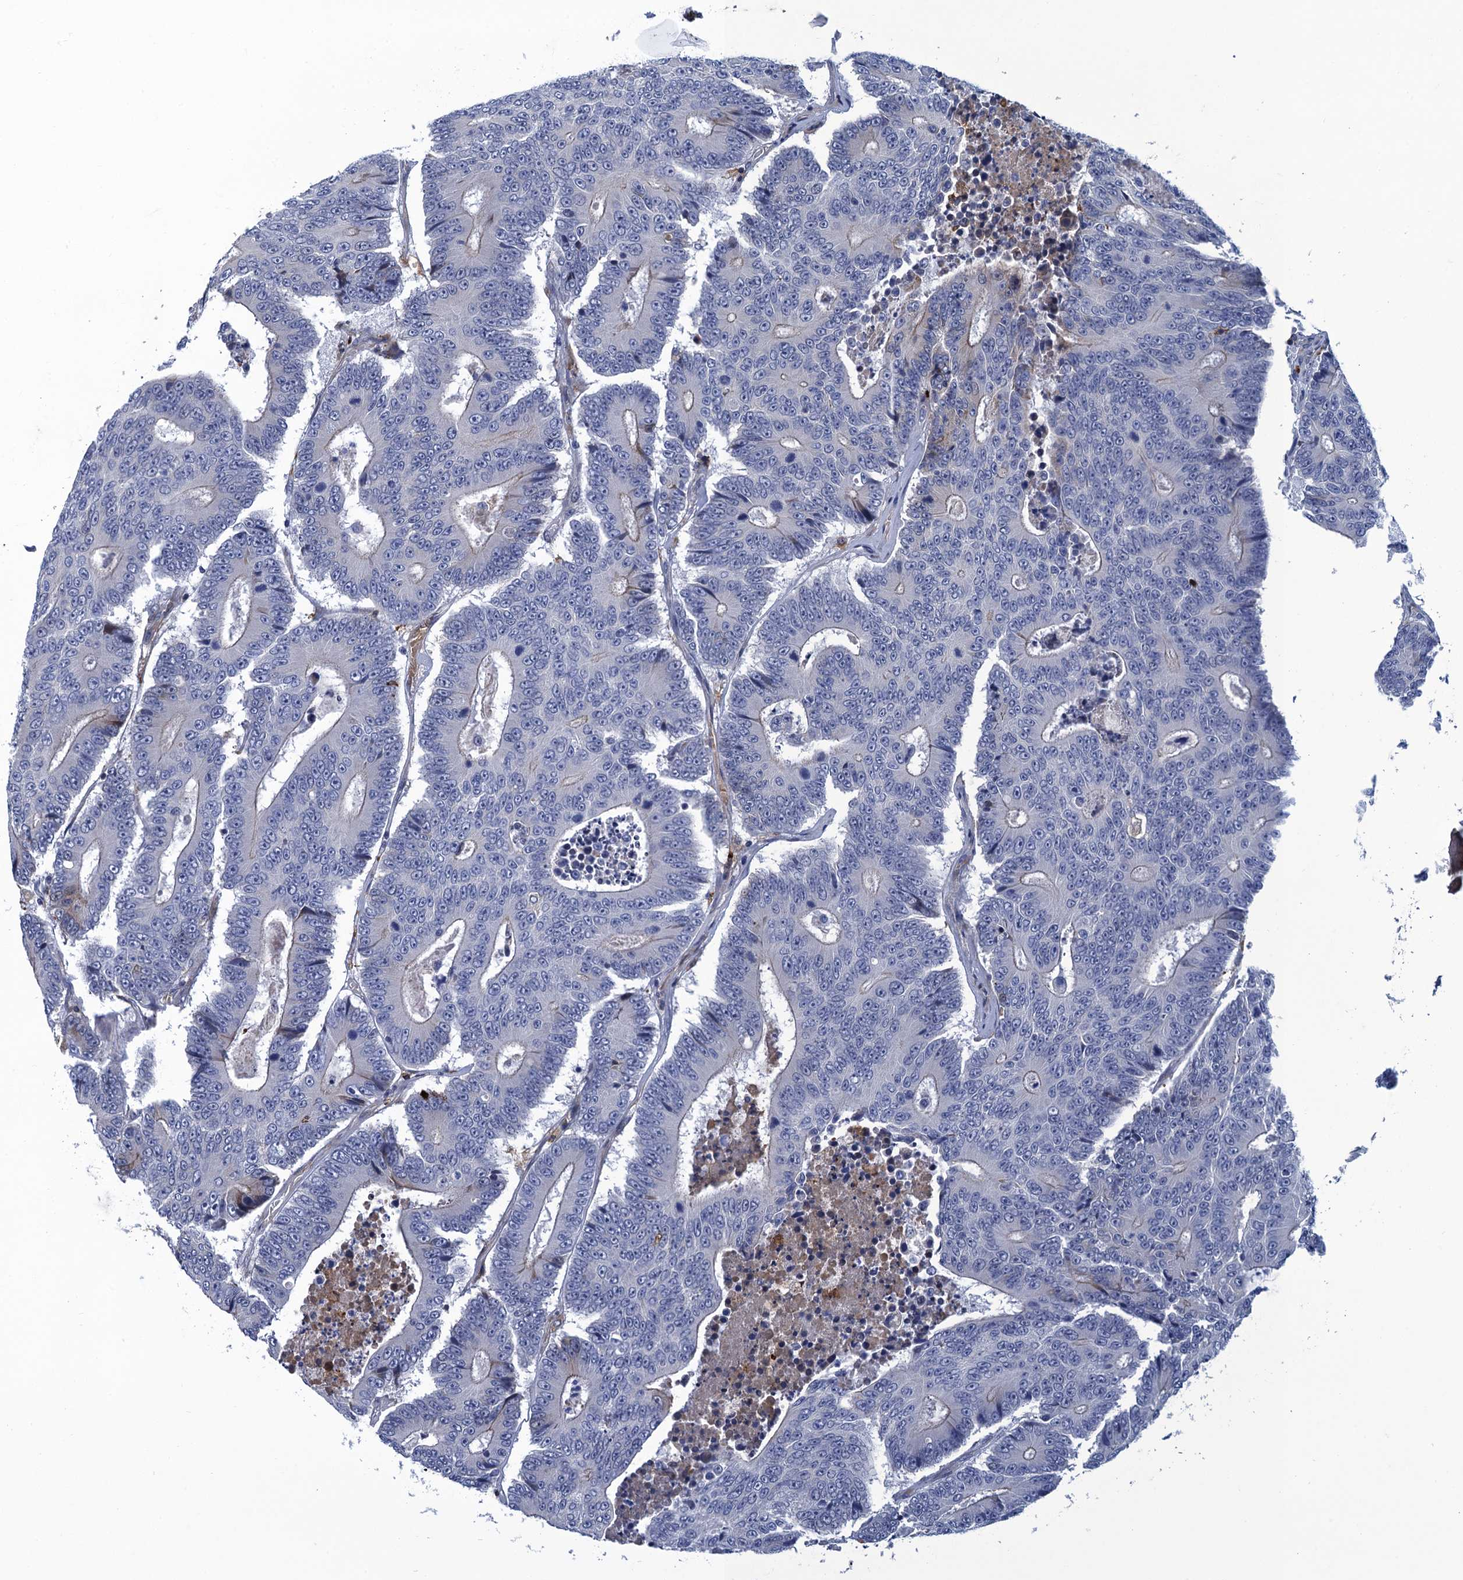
{"staining": {"intensity": "negative", "quantity": "none", "location": "none"}, "tissue": "colorectal cancer", "cell_type": "Tumor cells", "image_type": "cancer", "snomed": [{"axis": "morphology", "description": "Adenocarcinoma, NOS"}, {"axis": "topography", "description": "Colon"}], "caption": "Image shows no significant protein positivity in tumor cells of adenocarcinoma (colorectal).", "gene": "DNHD1", "patient": {"sex": "male", "age": 83}}